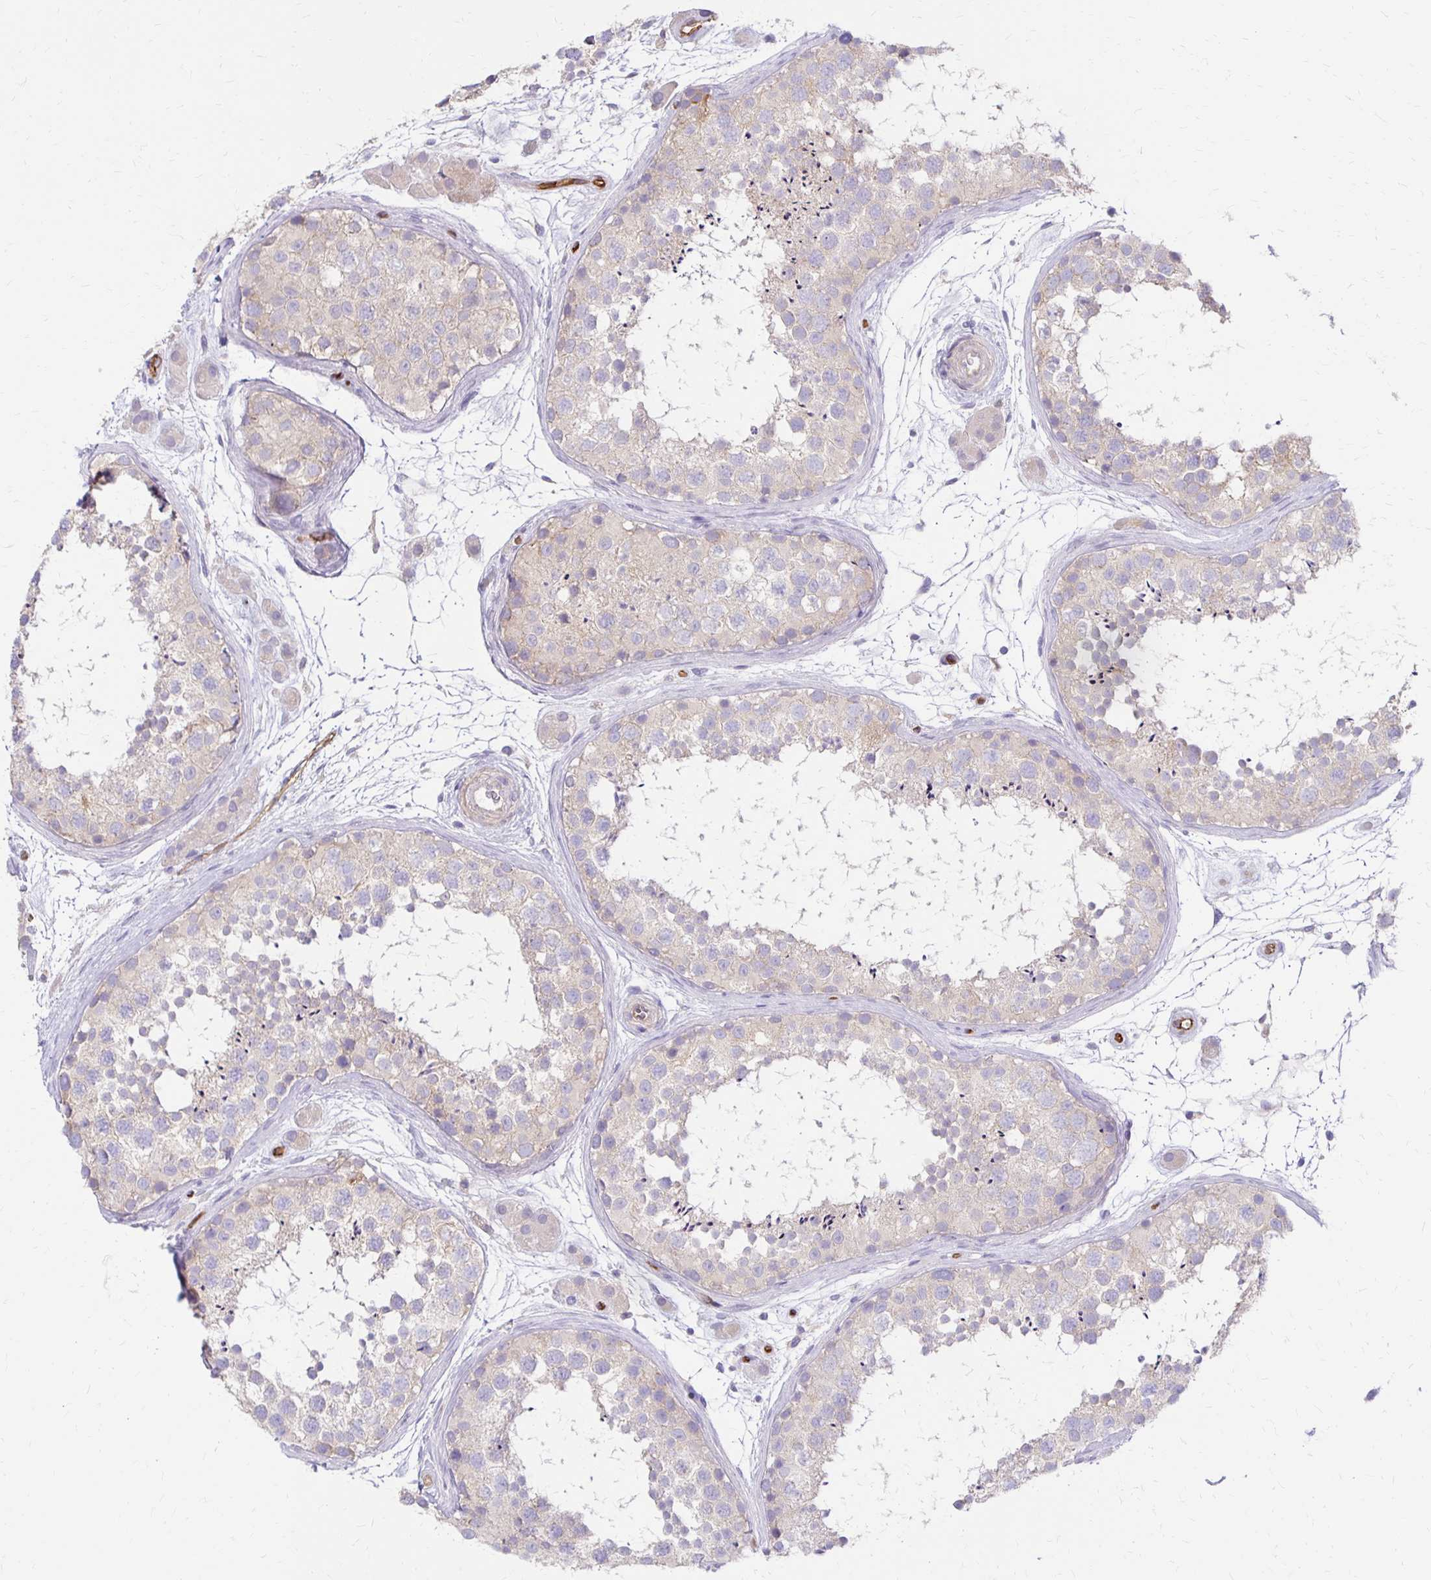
{"staining": {"intensity": "weak", "quantity": "25%-75%", "location": "cytoplasmic/membranous"}, "tissue": "testis", "cell_type": "Cells in seminiferous ducts", "image_type": "normal", "snomed": [{"axis": "morphology", "description": "Normal tissue, NOS"}, {"axis": "topography", "description": "Testis"}], "caption": "IHC histopathology image of unremarkable human testis stained for a protein (brown), which exhibits low levels of weak cytoplasmic/membranous positivity in about 25%-75% of cells in seminiferous ducts.", "gene": "TTYH1", "patient": {"sex": "male", "age": 41}}